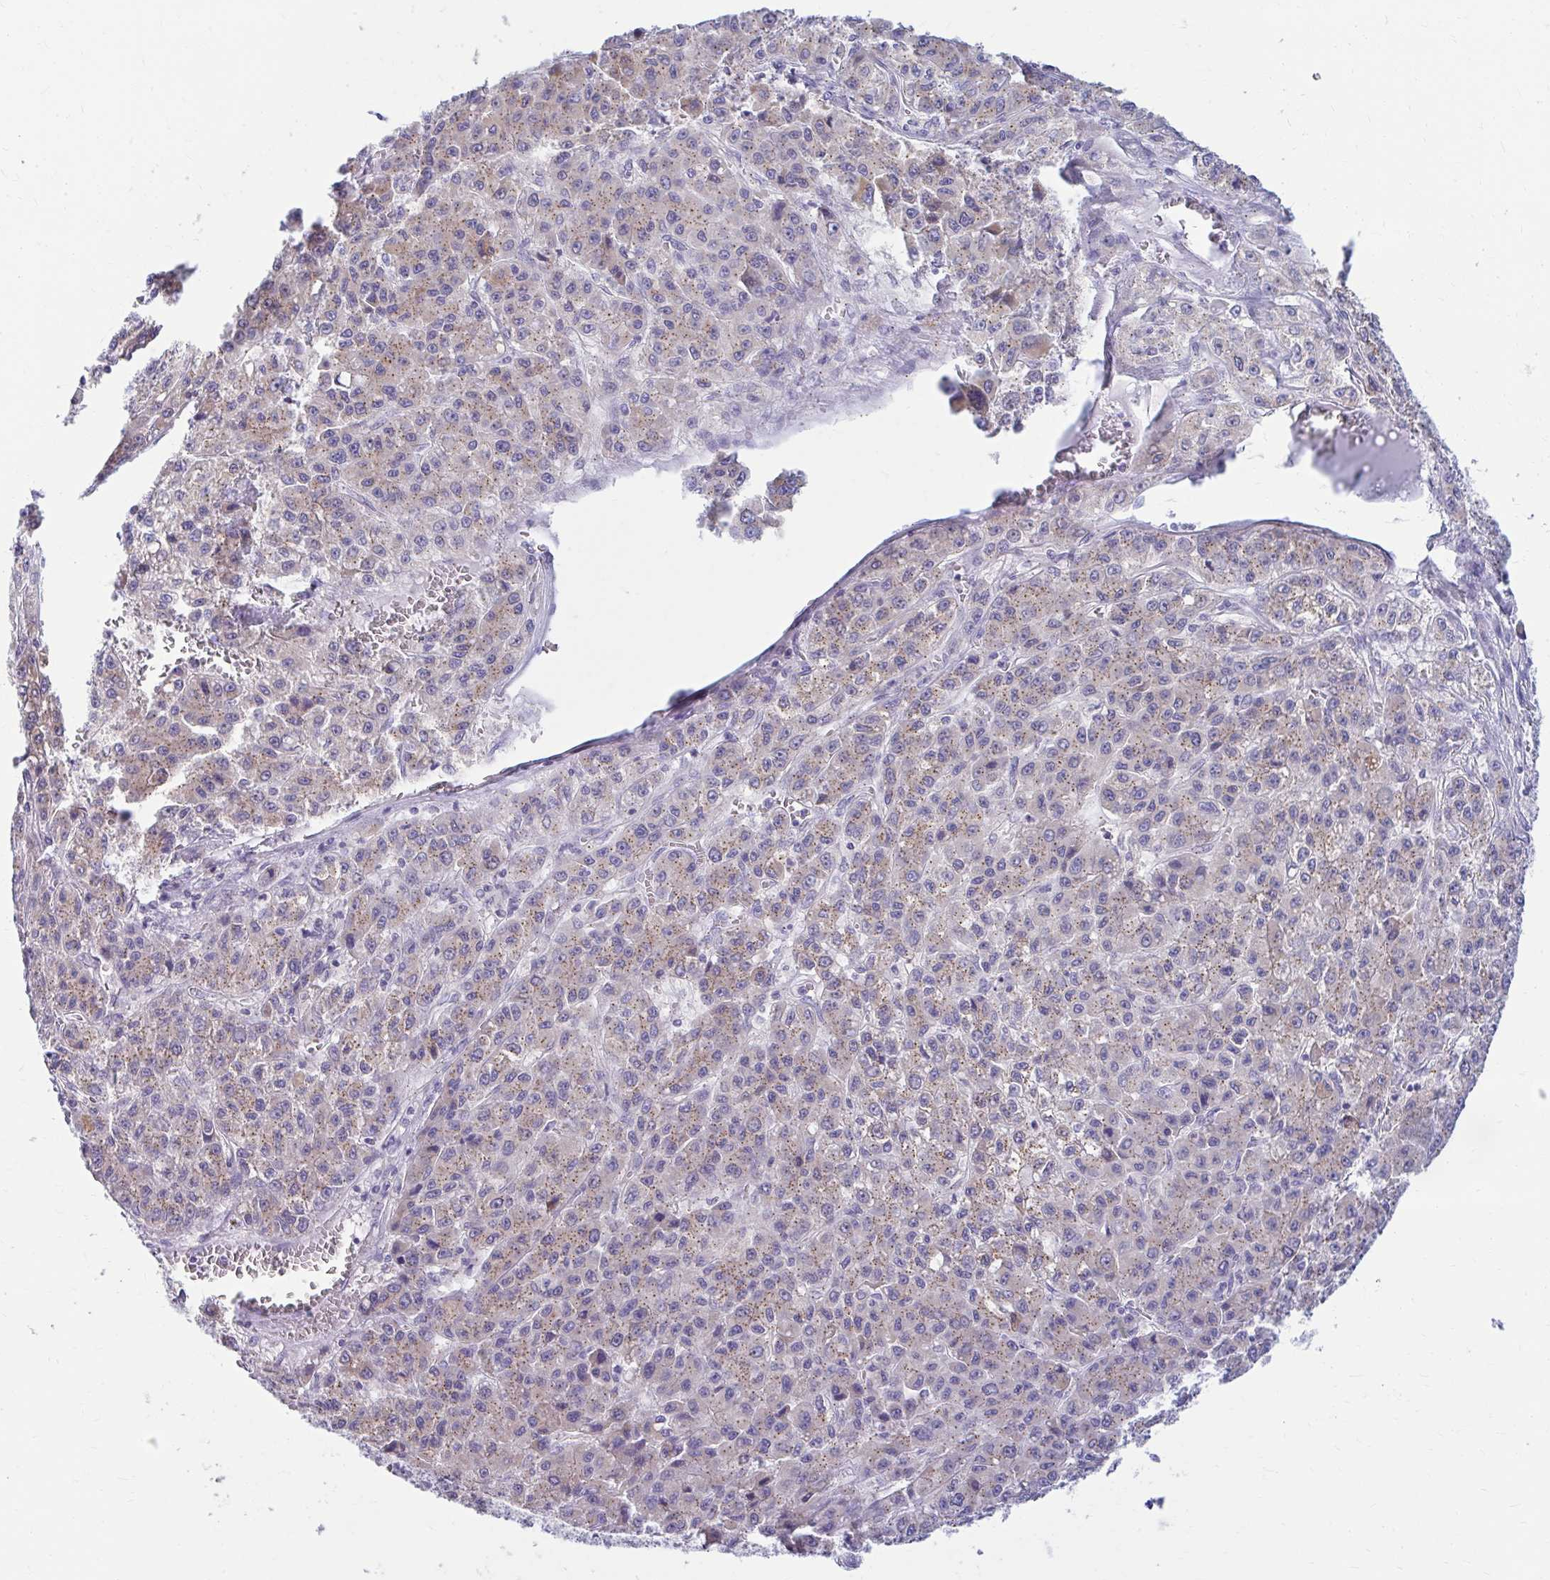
{"staining": {"intensity": "moderate", "quantity": "25%-75%", "location": "cytoplasmic/membranous"}, "tissue": "liver cancer", "cell_type": "Tumor cells", "image_type": "cancer", "snomed": [{"axis": "morphology", "description": "Carcinoma, Hepatocellular, NOS"}, {"axis": "topography", "description": "Liver"}], "caption": "Immunohistochemical staining of liver cancer (hepatocellular carcinoma) reveals medium levels of moderate cytoplasmic/membranous expression in about 25%-75% of tumor cells.", "gene": "RADIL", "patient": {"sex": "male", "age": 70}}